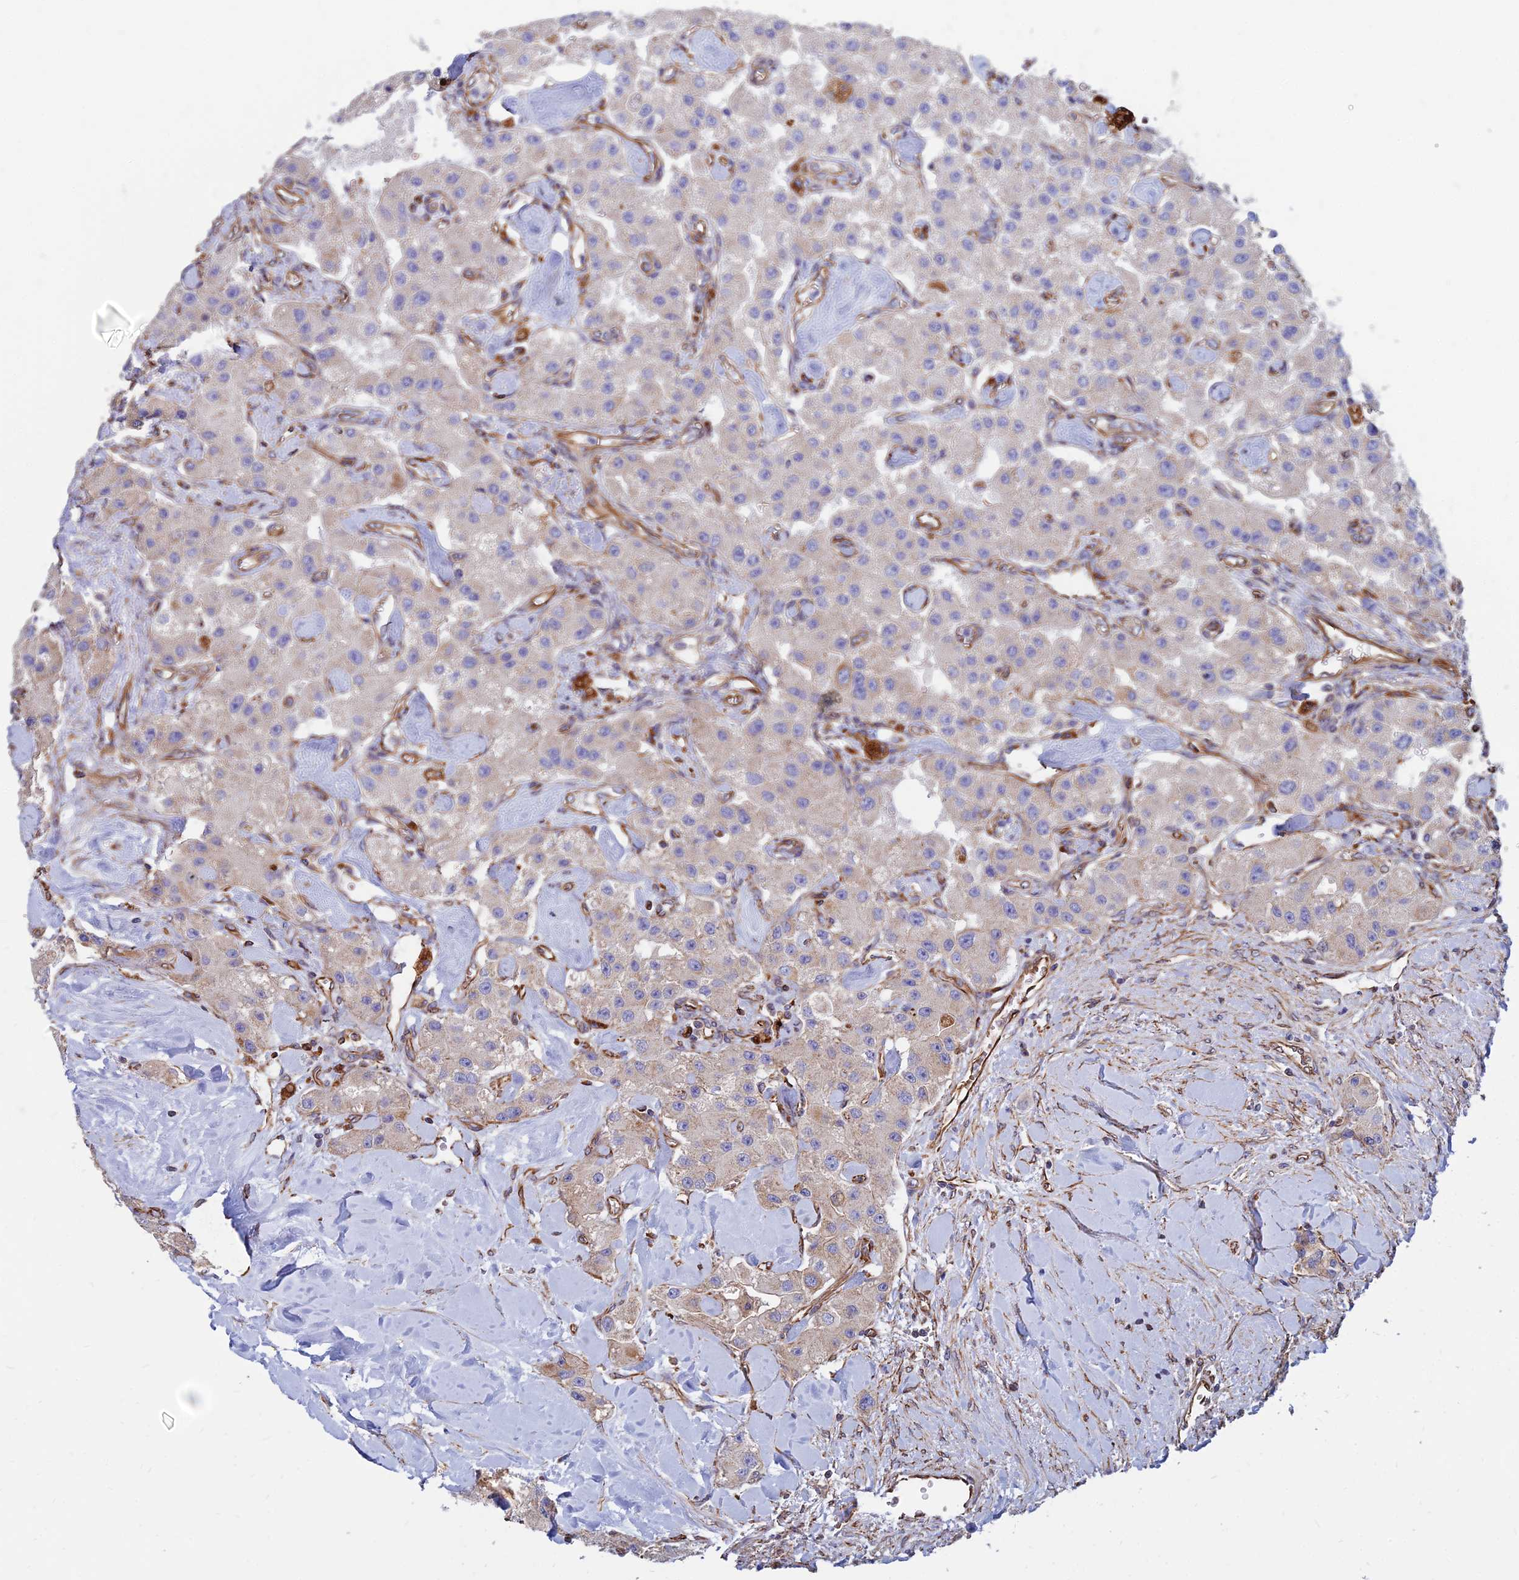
{"staining": {"intensity": "weak", "quantity": "<25%", "location": "cytoplasmic/membranous"}, "tissue": "carcinoid", "cell_type": "Tumor cells", "image_type": "cancer", "snomed": [{"axis": "morphology", "description": "Carcinoid, malignant, NOS"}, {"axis": "topography", "description": "Pancreas"}], "caption": "Tumor cells show no significant positivity in carcinoid. Nuclei are stained in blue.", "gene": "CDK18", "patient": {"sex": "male", "age": 41}}